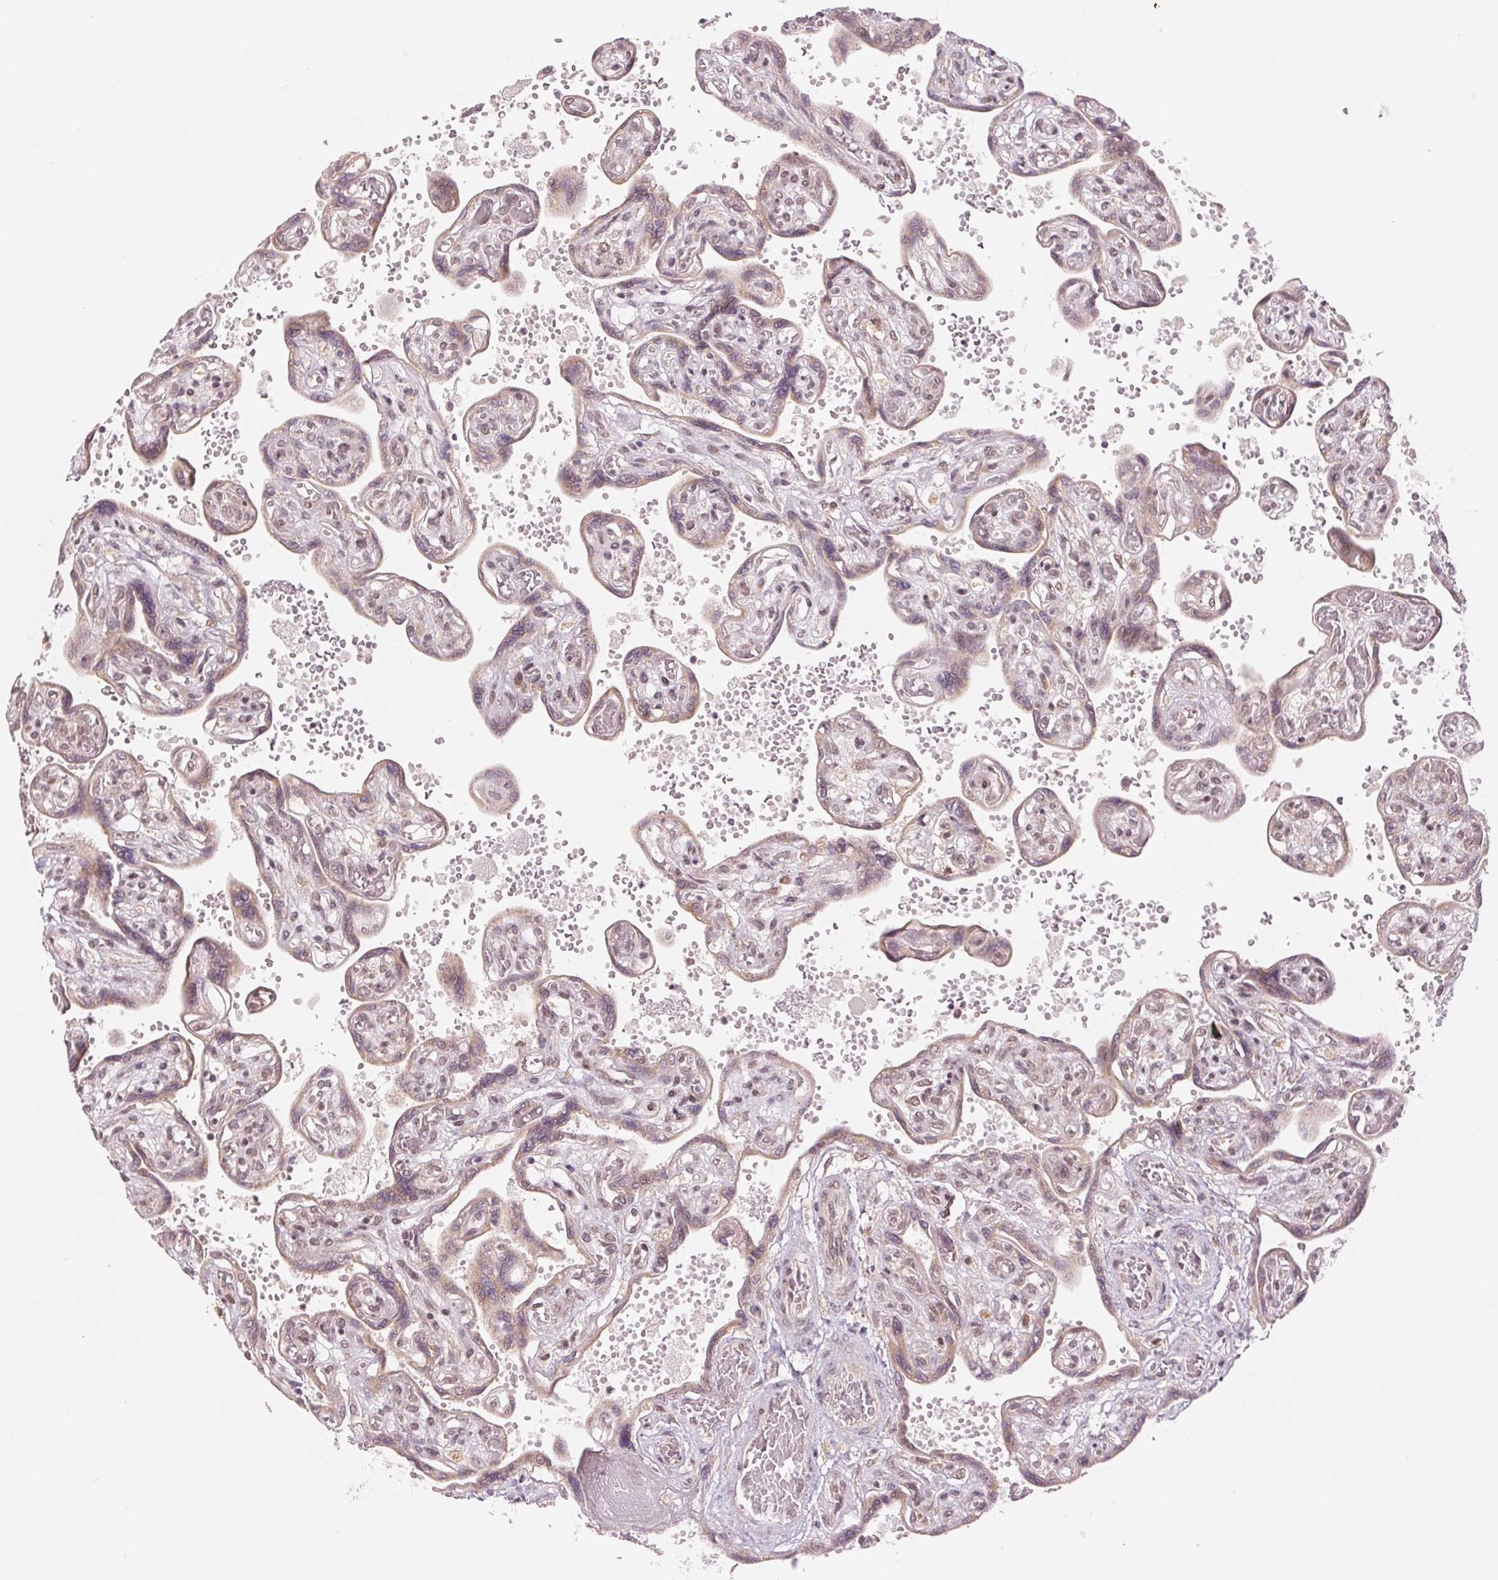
{"staining": {"intensity": "weak", "quantity": "<25%", "location": "cytoplasmic/membranous,nuclear"}, "tissue": "placenta", "cell_type": "Trophoblastic cells", "image_type": "normal", "snomed": [{"axis": "morphology", "description": "Normal tissue, NOS"}, {"axis": "topography", "description": "Placenta"}], "caption": "This is an immunohistochemistry (IHC) micrograph of unremarkable human placenta. There is no expression in trophoblastic cells.", "gene": "ERI3", "patient": {"sex": "female", "age": 32}}